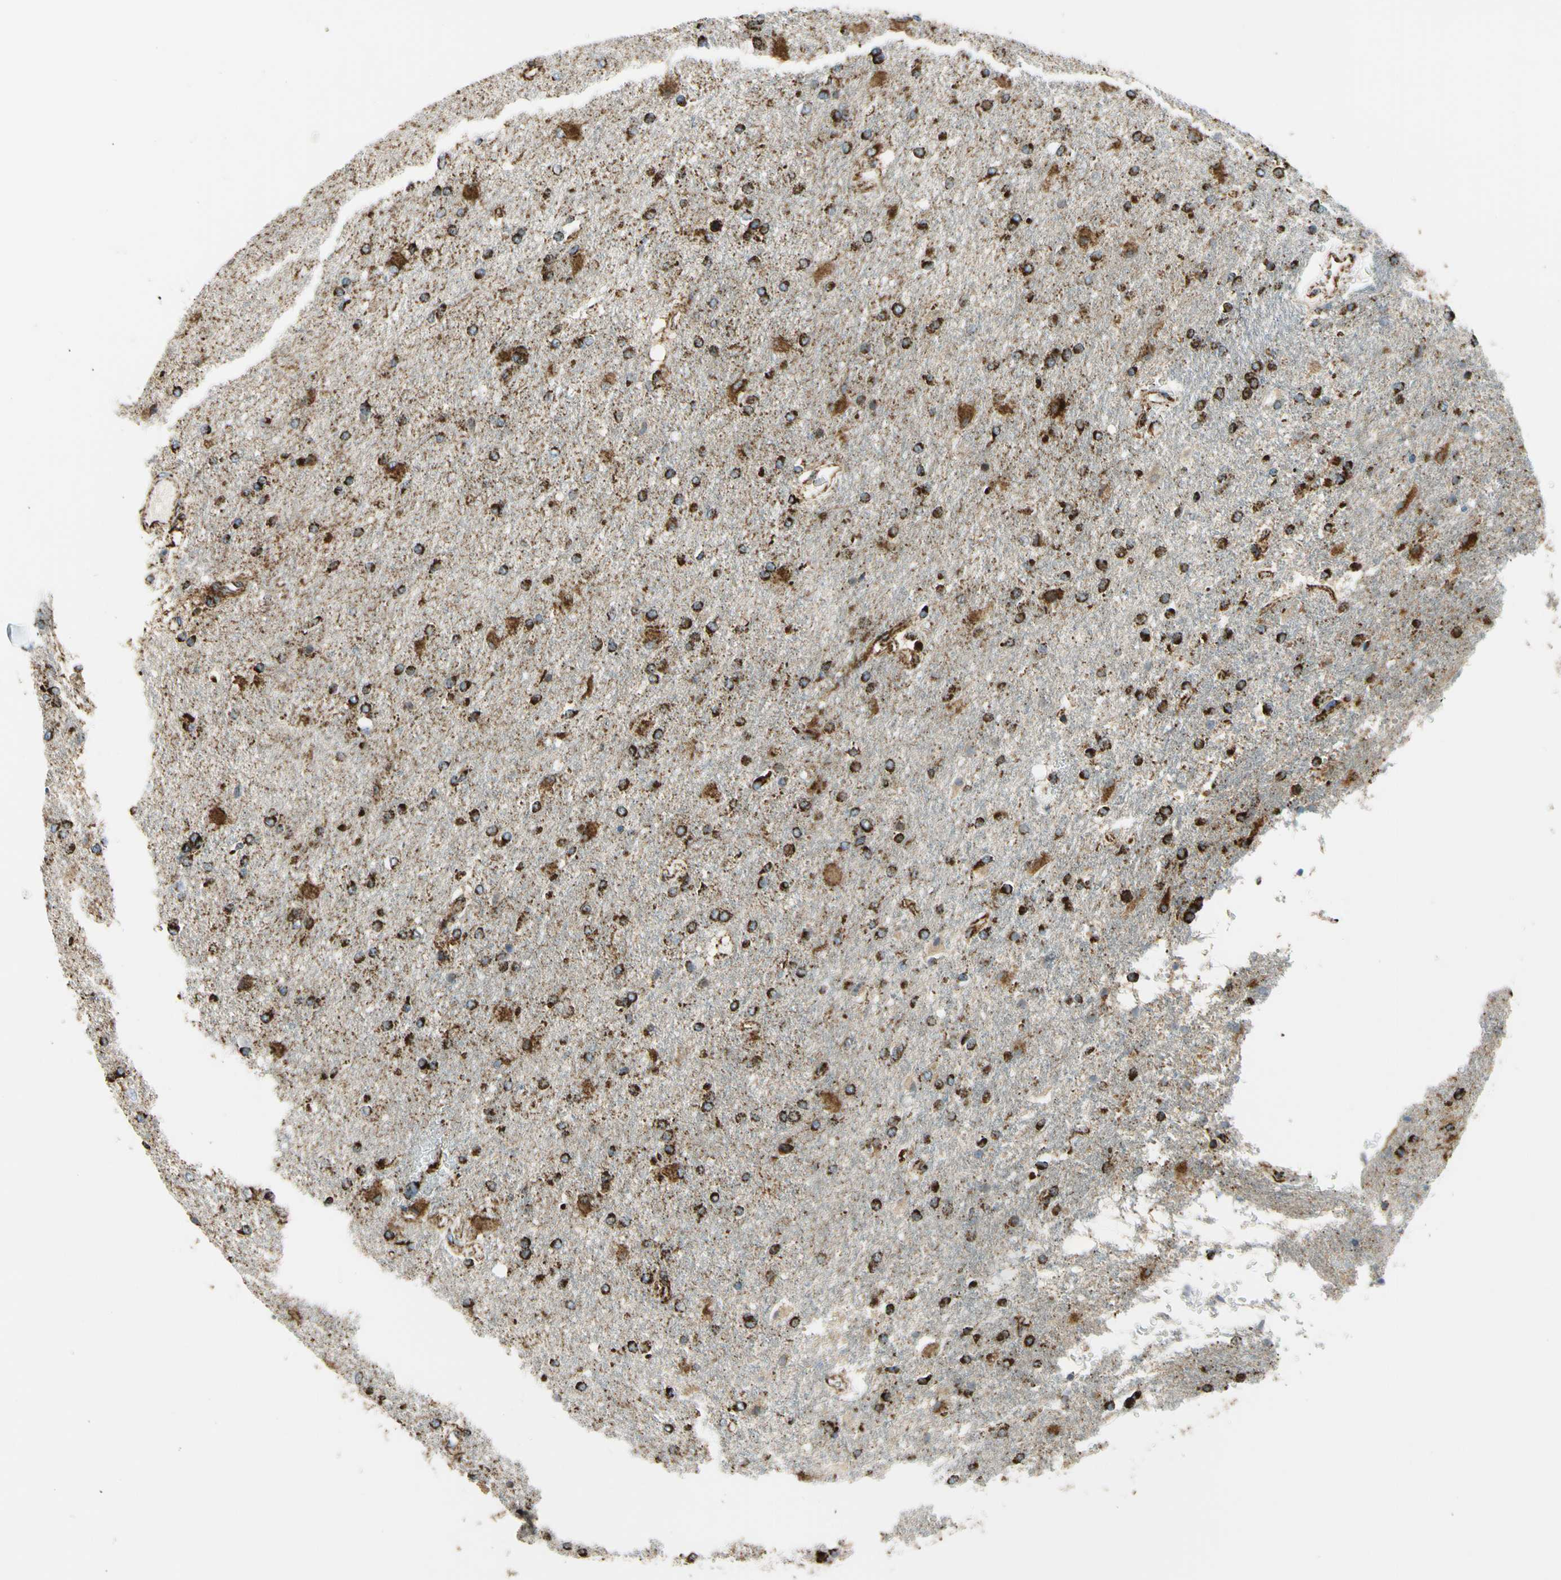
{"staining": {"intensity": "strong", "quantity": ">75%", "location": "cytoplasmic/membranous"}, "tissue": "glioma", "cell_type": "Tumor cells", "image_type": "cancer", "snomed": [{"axis": "morphology", "description": "Glioma, malignant, High grade"}, {"axis": "topography", "description": "Brain"}], "caption": "High-power microscopy captured an IHC image of malignant glioma (high-grade), revealing strong cytoplasmic/membranous positivity in approximately >75% of tumor cells.", "gene": "MAVS", "patient": {"sex": "male", "age": 71}}